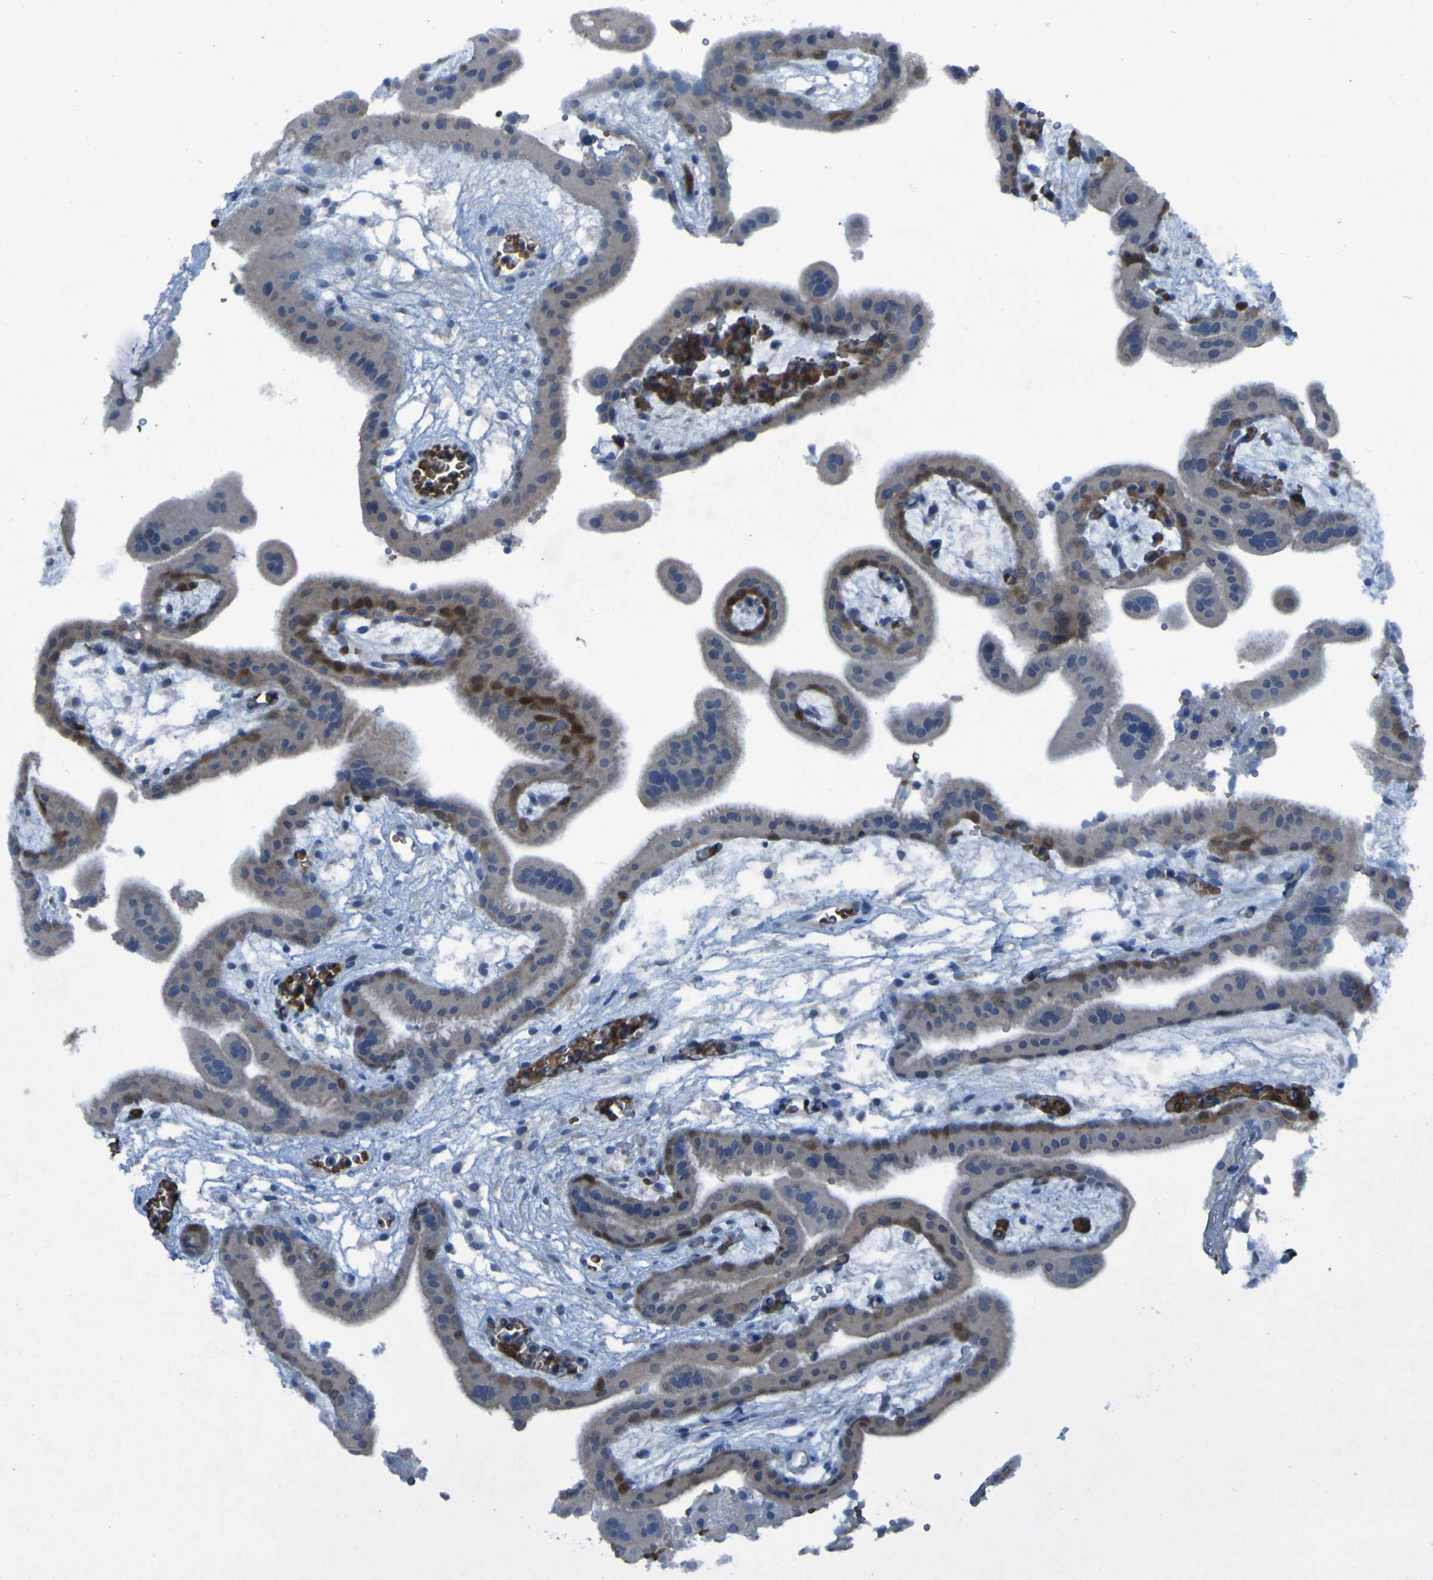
{"staining": {"intensity": "weak", "quantity": ">75%", "location": "cytoplasmic/membranous"}, "tissue": "placenta", "cell_type": "Decidual cells", "image_type": "normal", "snomed": [{"axis": "morphology", "description": "Normal tissue, NOS"}, {"axis": "topography", "description": "Placenta"}], "caption": "Brown immunohistochemical staining in benign human placenta shows weak cytoplasmic/membranous expression in about >75% of decidual cells. (DAB (3,3'-diaminobenzidine) = brown stain, brightfield microscopy at high magnification).", "gene": "SGK2", "patient": {"sex": "female", "age": 18}}